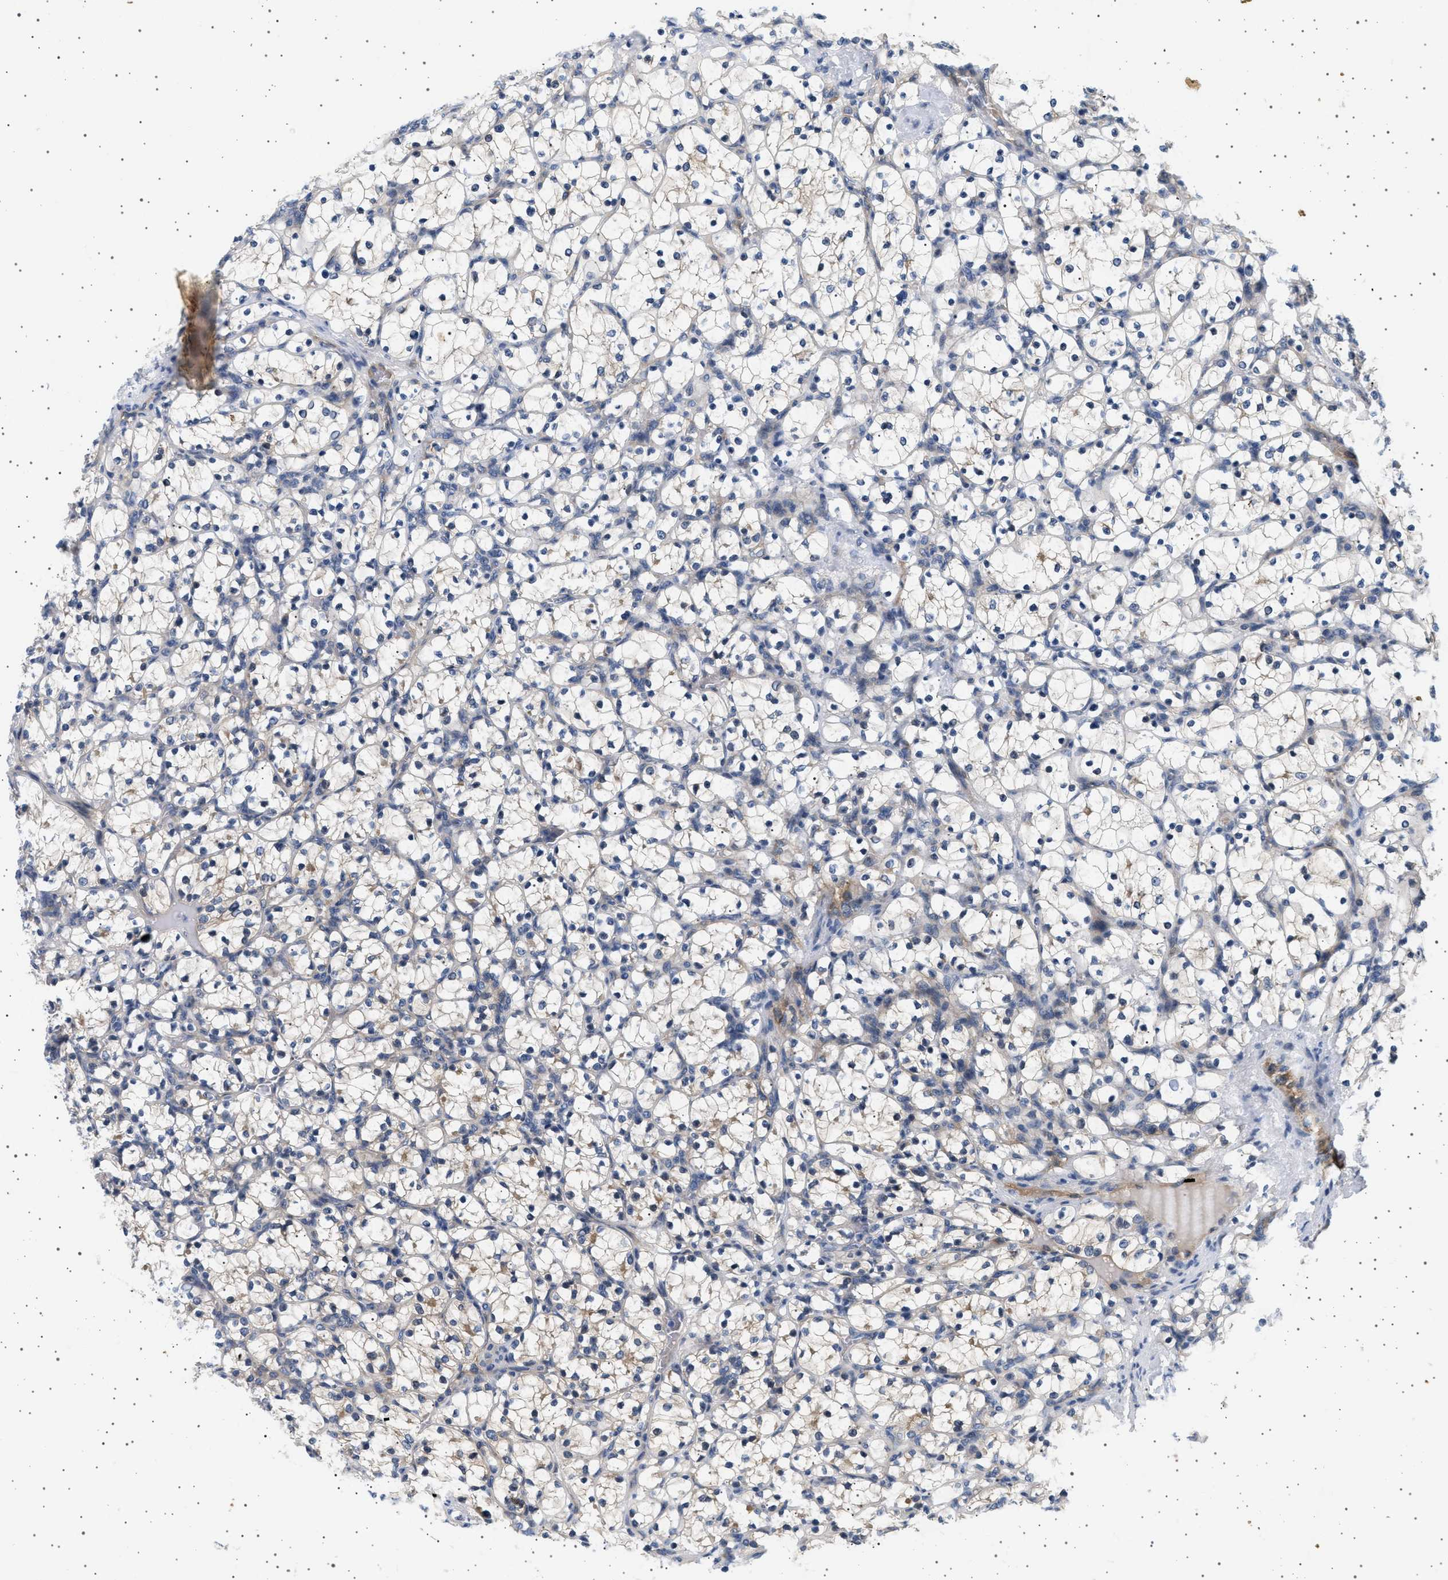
{"staining": {"intensity": "moderate", "quantity": "<25%", "location": "cytoplasmic/membranous"}, "tissue": "renal cancer", "cell_type": "Tumor cells", "image_type": "cancer", "snomed": [{"axis": "morphology", "description": "Adenocarcinoma, NOS"}, {"axis": "topography", "description": "Kidney"}], "caption": "This is an image of IHC staining of renal adenocarcinoma, which shows moderate positivity in the cytoplasmic/membranous of tumor cells.", "gene": "PLPP6", "patient": {"sex": "female", "age": 69}}